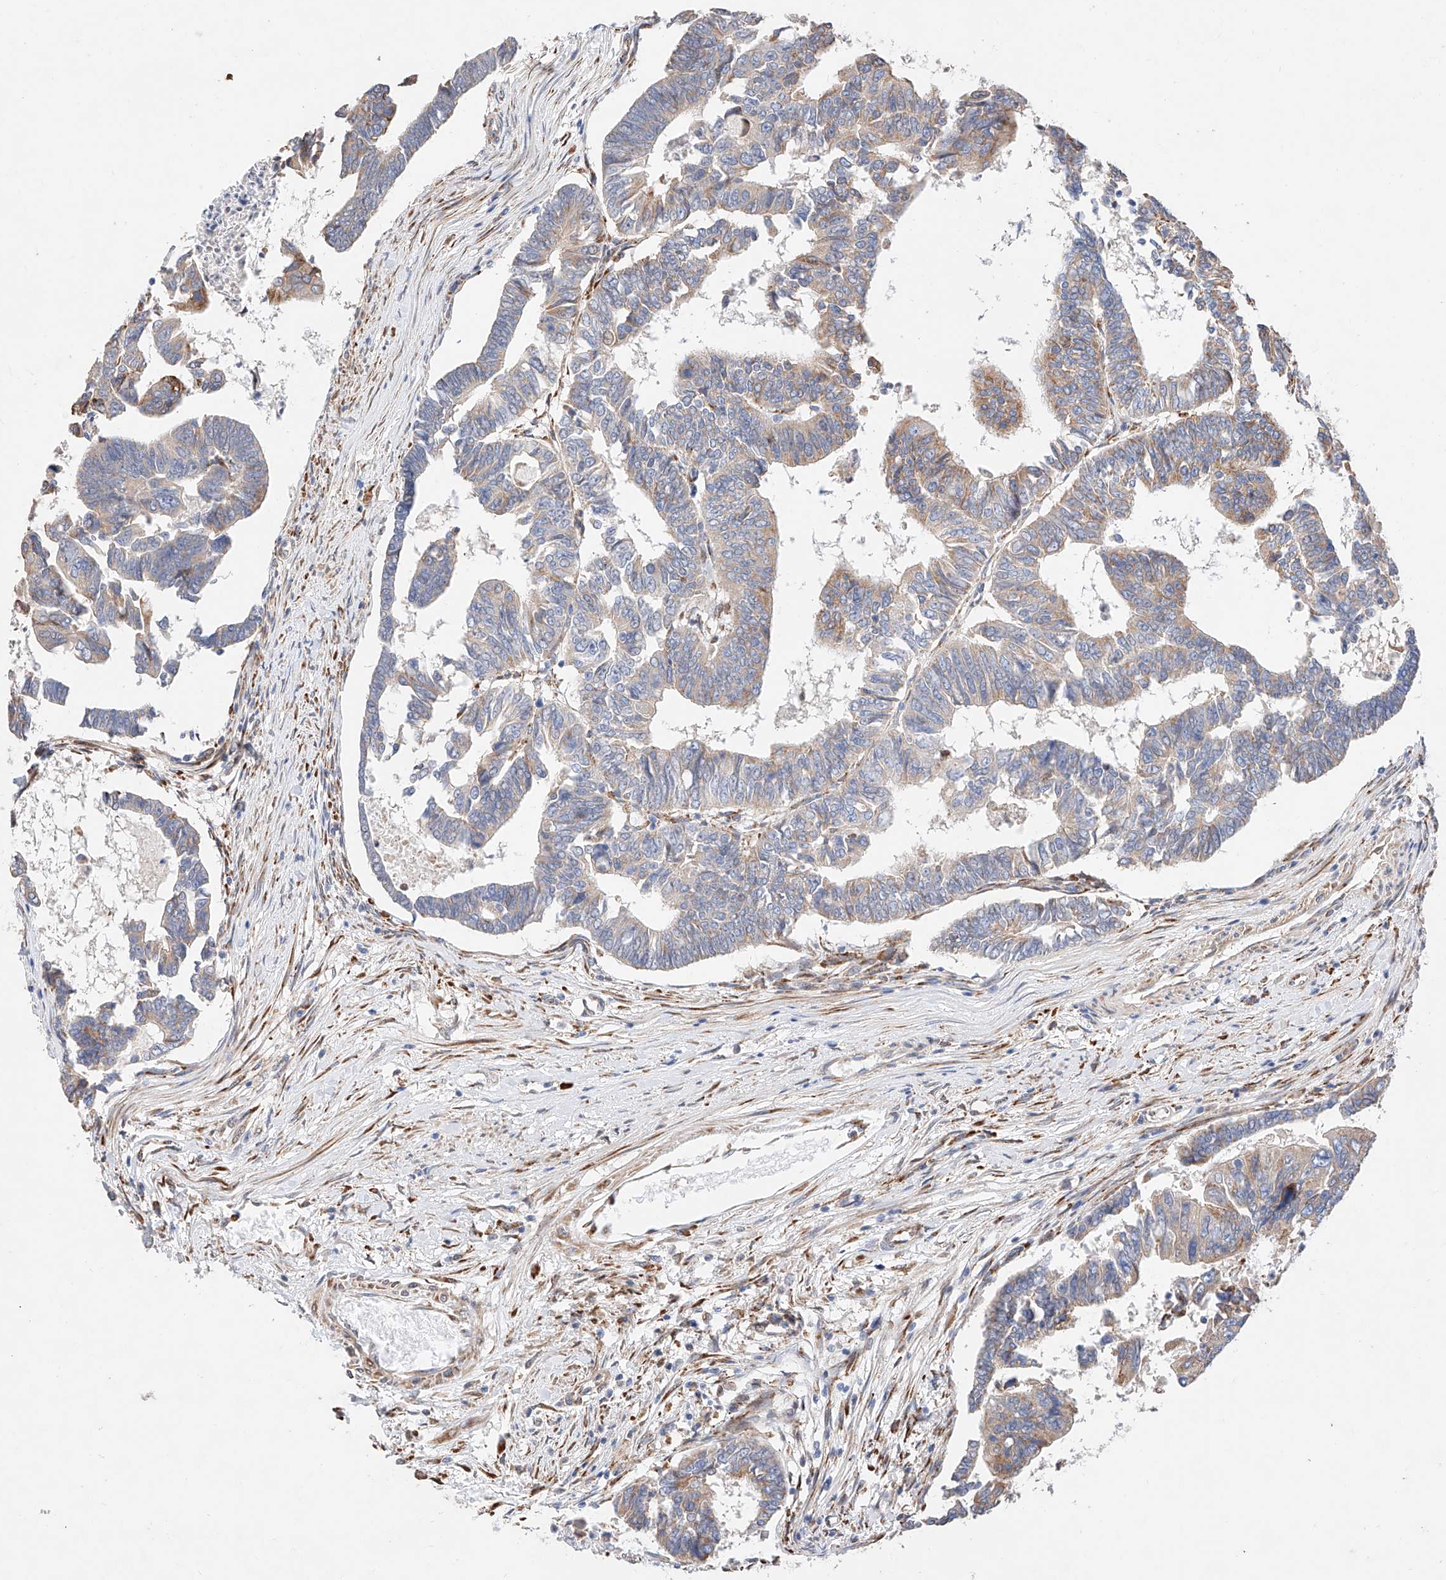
{"staining": {"intensity": "weak", "quantity": "<25%", "location": "cytoplasmic/membranous"}, "tissue": "colorectal cancer", "cell_type": "Tumor cells", "image_type": "cancer", "snomed": [{"axis": "morphology", "description": "Adenocarcinoma, NOS"}, {"axis": "topography", "description": "Rectum"}], "caption": "Colorectal adenocarcinoma stained for a protein using immunohistochemistry reveals no expression tumor cells.", "gene": "ATP9B", "patient": {"sex": "female", "age": 65}}